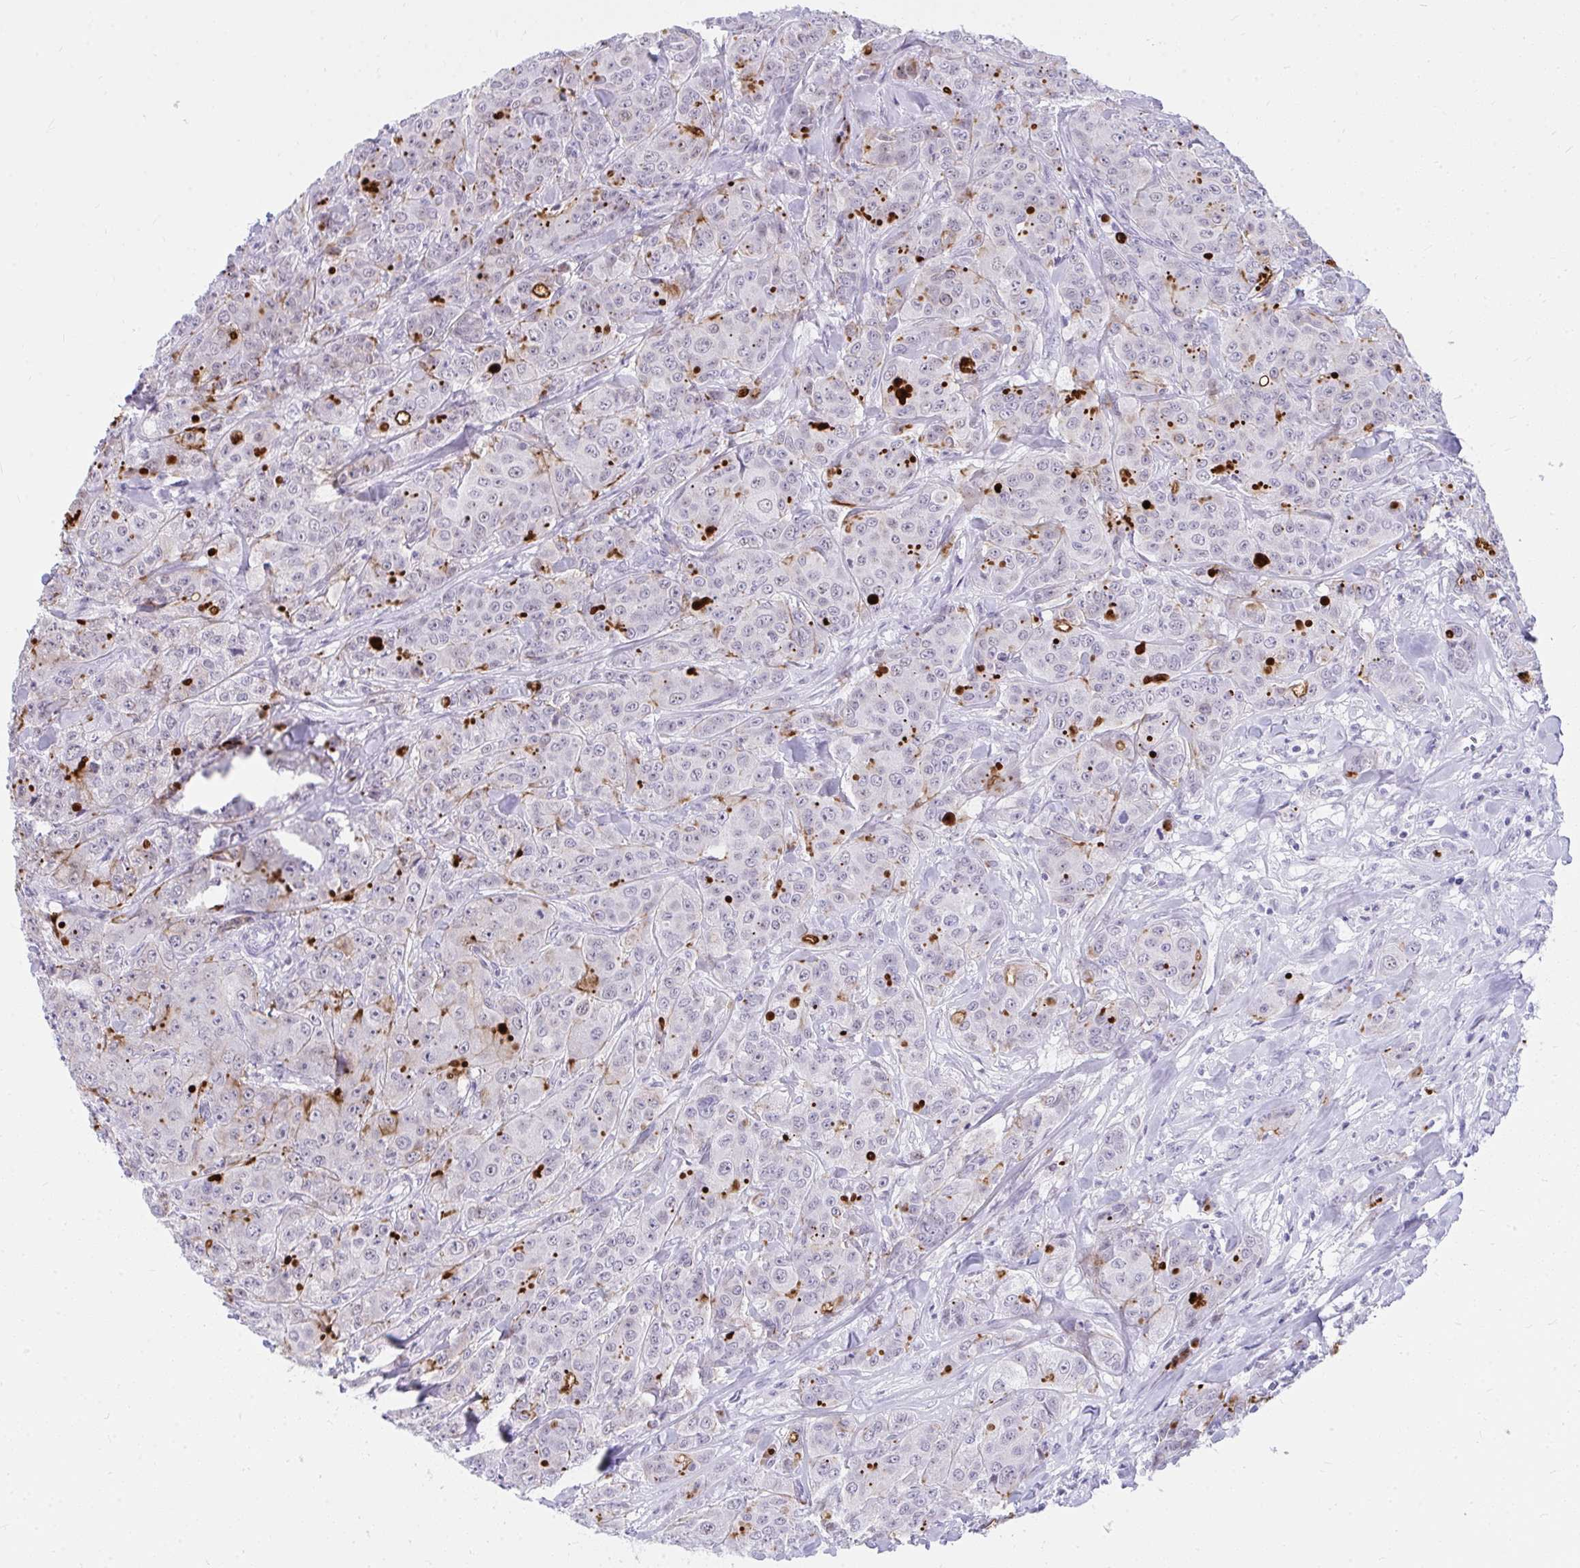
{"staining": {"intensity": "strong", "quantity": "<25%", "location": "cytoplasmic/membranous"}, "tissue": "breast cancer", "cell_type": "Tumor cells", "image_type": "cancer", "snomed": [{"axis": "morphology", "description": "Normal tissue, NOS"}, {"axis": "morphology", "description": "Duct carcinoma"}, {"axis": "topography", "description": "Breast"}], "caption": "Strong cytoplasmic/membranous expression is seen in about <25% of tumor cells in breast cancer (invasive ductal carcinoma). (Stains: DAB in brown, nuclei in blue, Microscopy: brightfield microscopy at high magnification).", "gene": "OR5F1", "patient": {"sex": "female", "age": 43}}